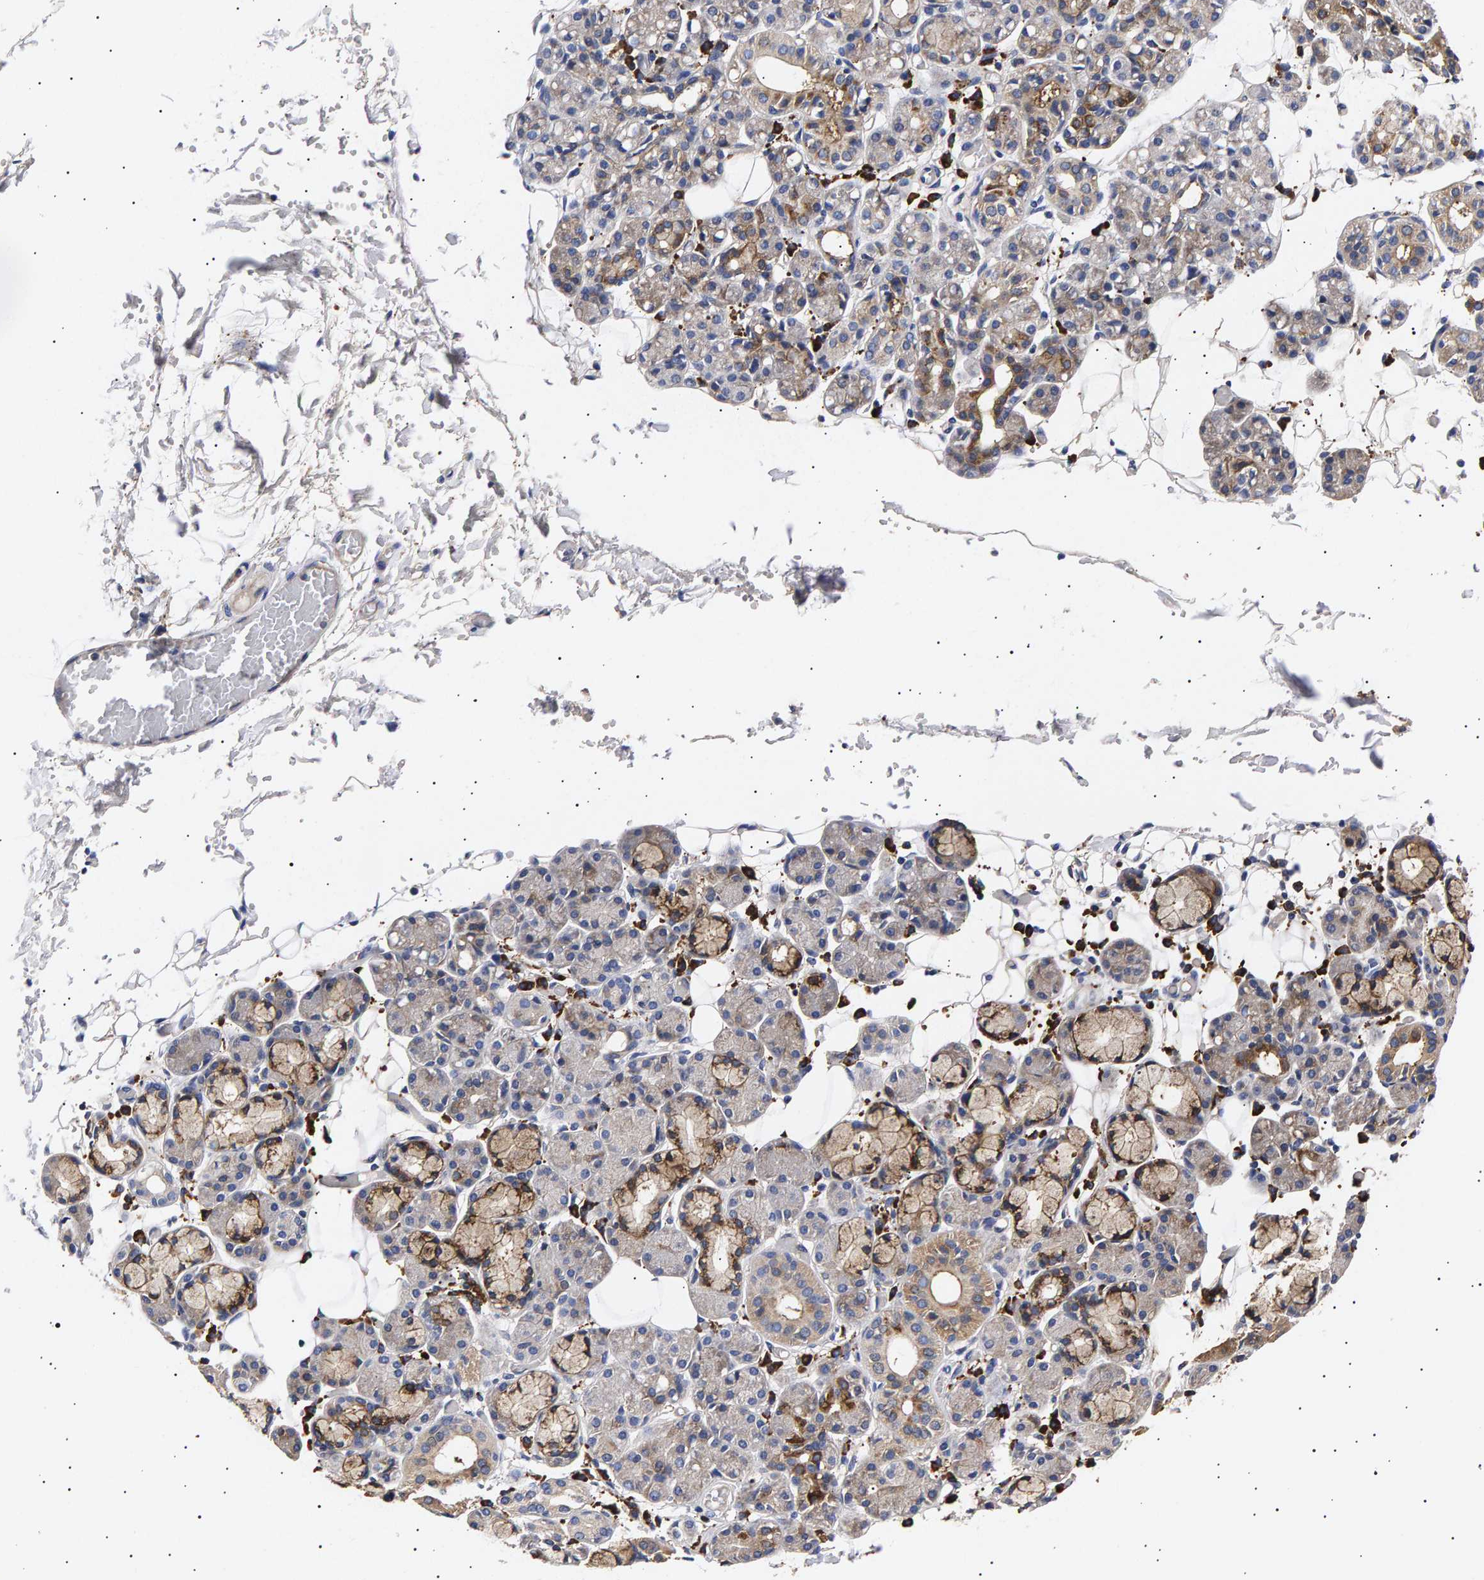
{"staining": {"intensity": "moderate", "quantity": "<25%", "location": "cytoplasmic/membranous"}, "tissue": "salivary gland", "cell_type": "Glandular cells", "image_type": "normal", "snomed": [{"axis": "morphology", "description": "Normal tissue, NOS"}, {"axis": "topography", "description": "Salivary gland"}], "caption": "This micrograph reveals immunohistochemistry staining of normal human salivary gland, with low moderate cytoplasmic/membranous staining in approximately <25% of glandular cells.", "gene": "ANKRD40", "patient": {"sex": "male", "age": 63}}